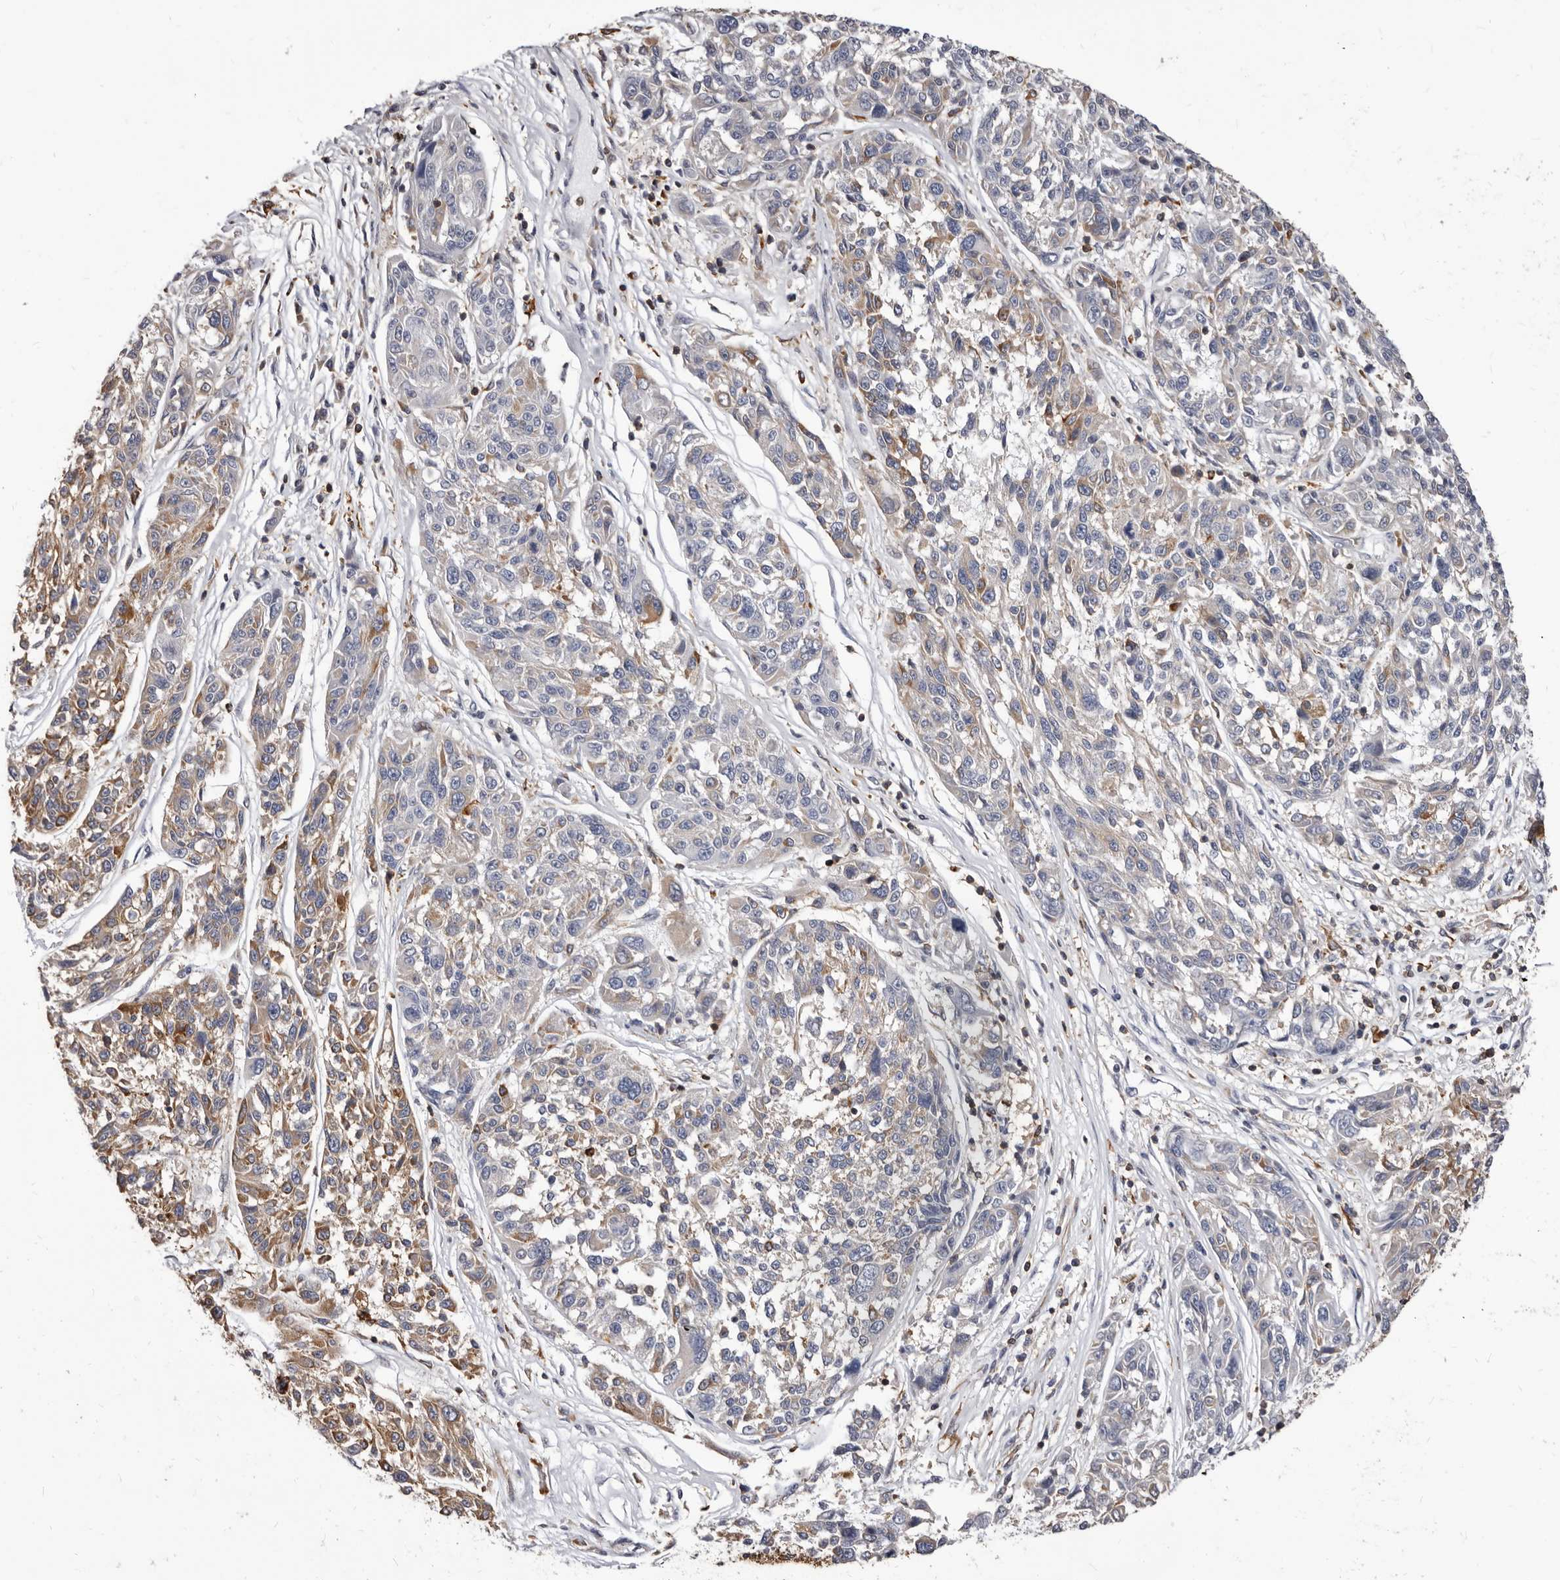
{"staining": {"intensity": "moderate", "quantity": "<25%", "location": "cytoplasmic/membranous"}, "tissue": "melanoma", "cell_type": "Tumor cells", "image_type": "cancer", "snomed": [{"axis": "morphology", "description": "Malignant melanoma, NOS"}, {"axis": "topography", "description": "Skin"}], "caption": "Melanoma tissue exhibits moderate cytoplasmic/membranous positivity in approximately <25% of tumor cells, visualized by immunohistochemistry. (brown staining indicates protein expression, while blue staining denotes nuclei).", "gene": "NIBAN1", "patient": {"sex": "male", "age": 53}}